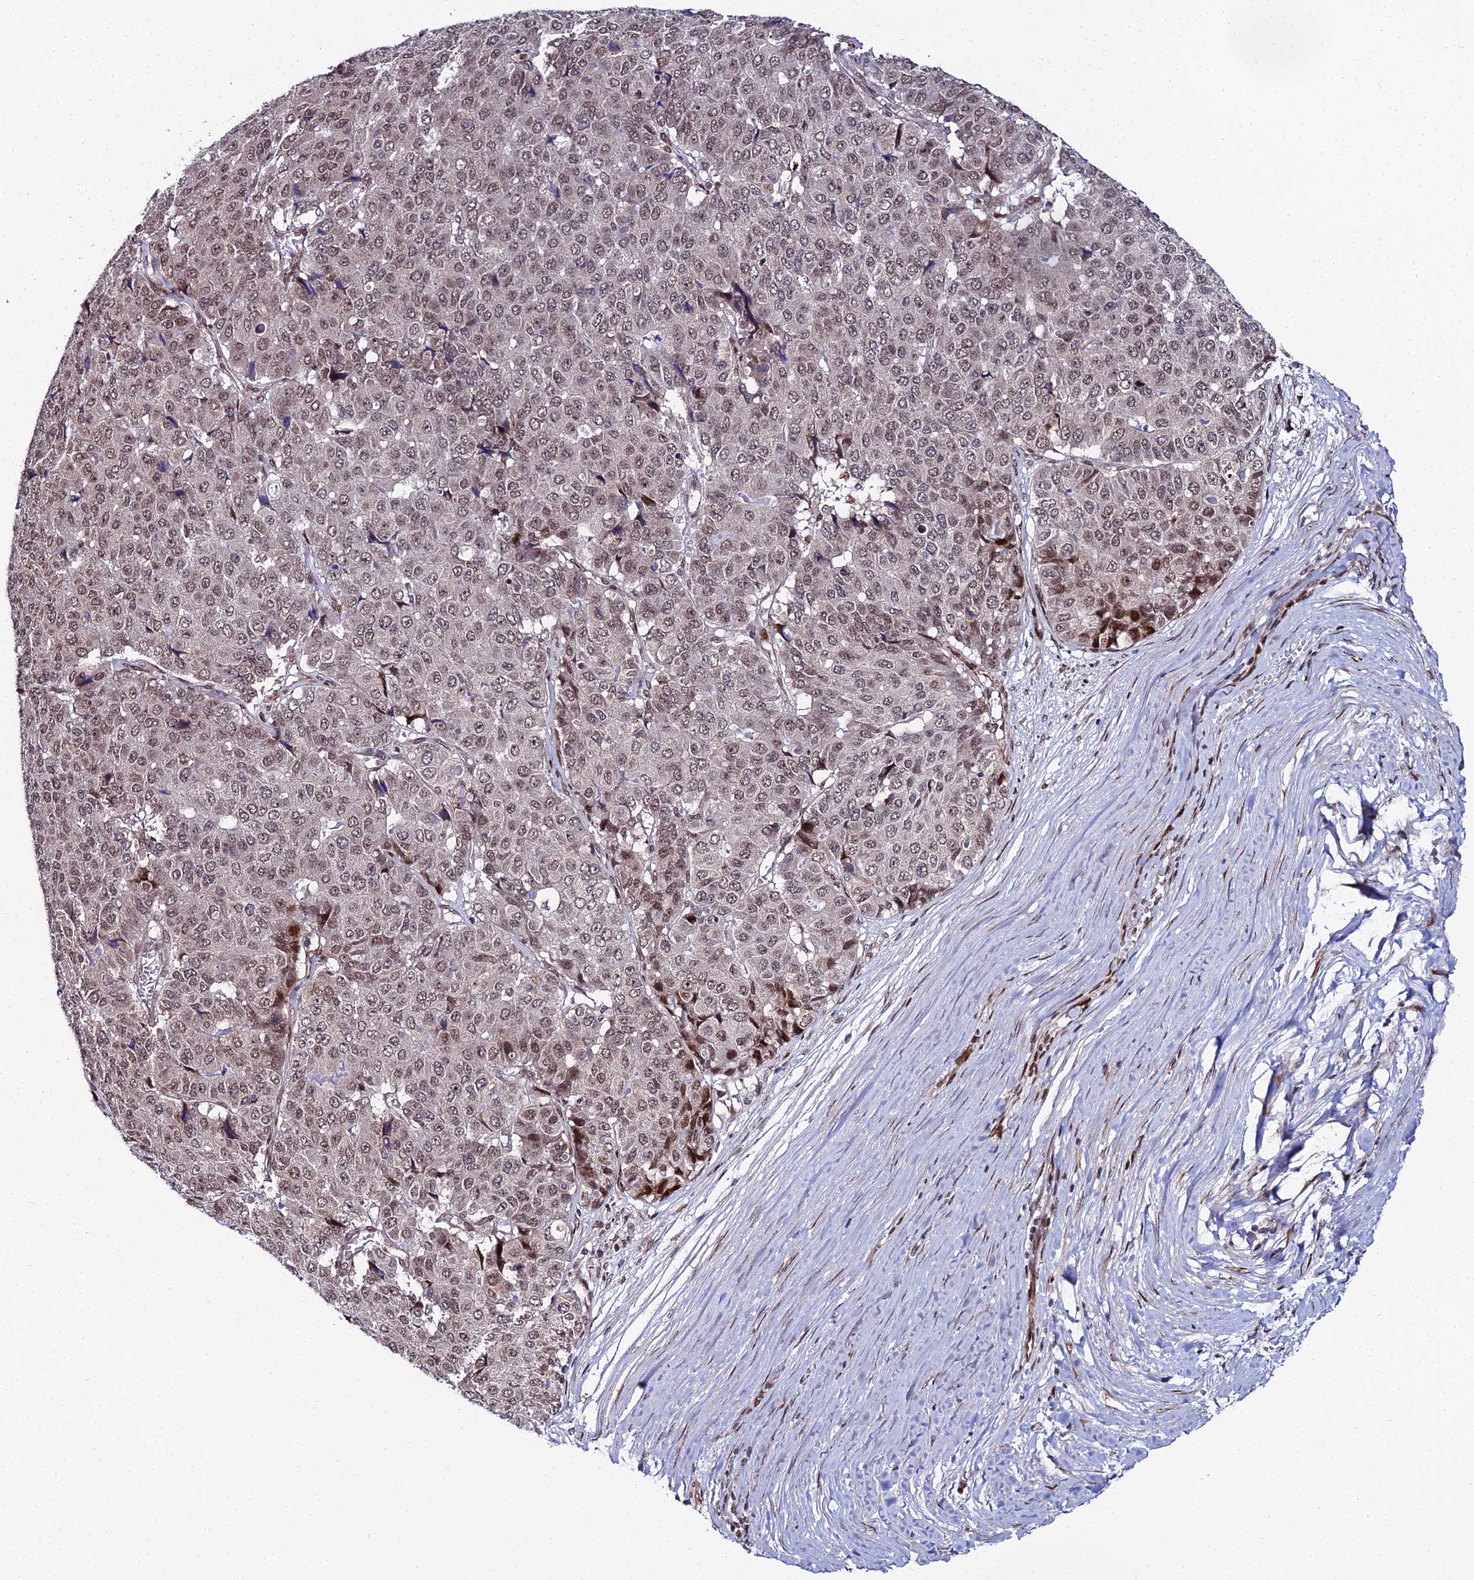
{"staining": {"intensity": "moderate", "quantity": ">75%", "location": "nuclear"}, "tissue": "pancreatic cancer", "cell_type": "Tumor cells", "image_type": "cancer", "snomed": [{"axis": "morphology", "description": "Adenocarcinoma, NOS"}, {"axis": "topography", "description": "Pancreas"}], "caption": "Protein expression analysis of adenocarcinoma (pancreatic) demonstrates moderate nuclear staining in approximately >75% of tumor cells. The staining was performed using DAB (3,3'-diaminobenzidine) to visualize the protein expression in brown, while the nuclei were stained in blue with hematoxylin (Magnification: 20x).", "gene": "ZNF668", "patient": {"sex": "male", "age": 50}}